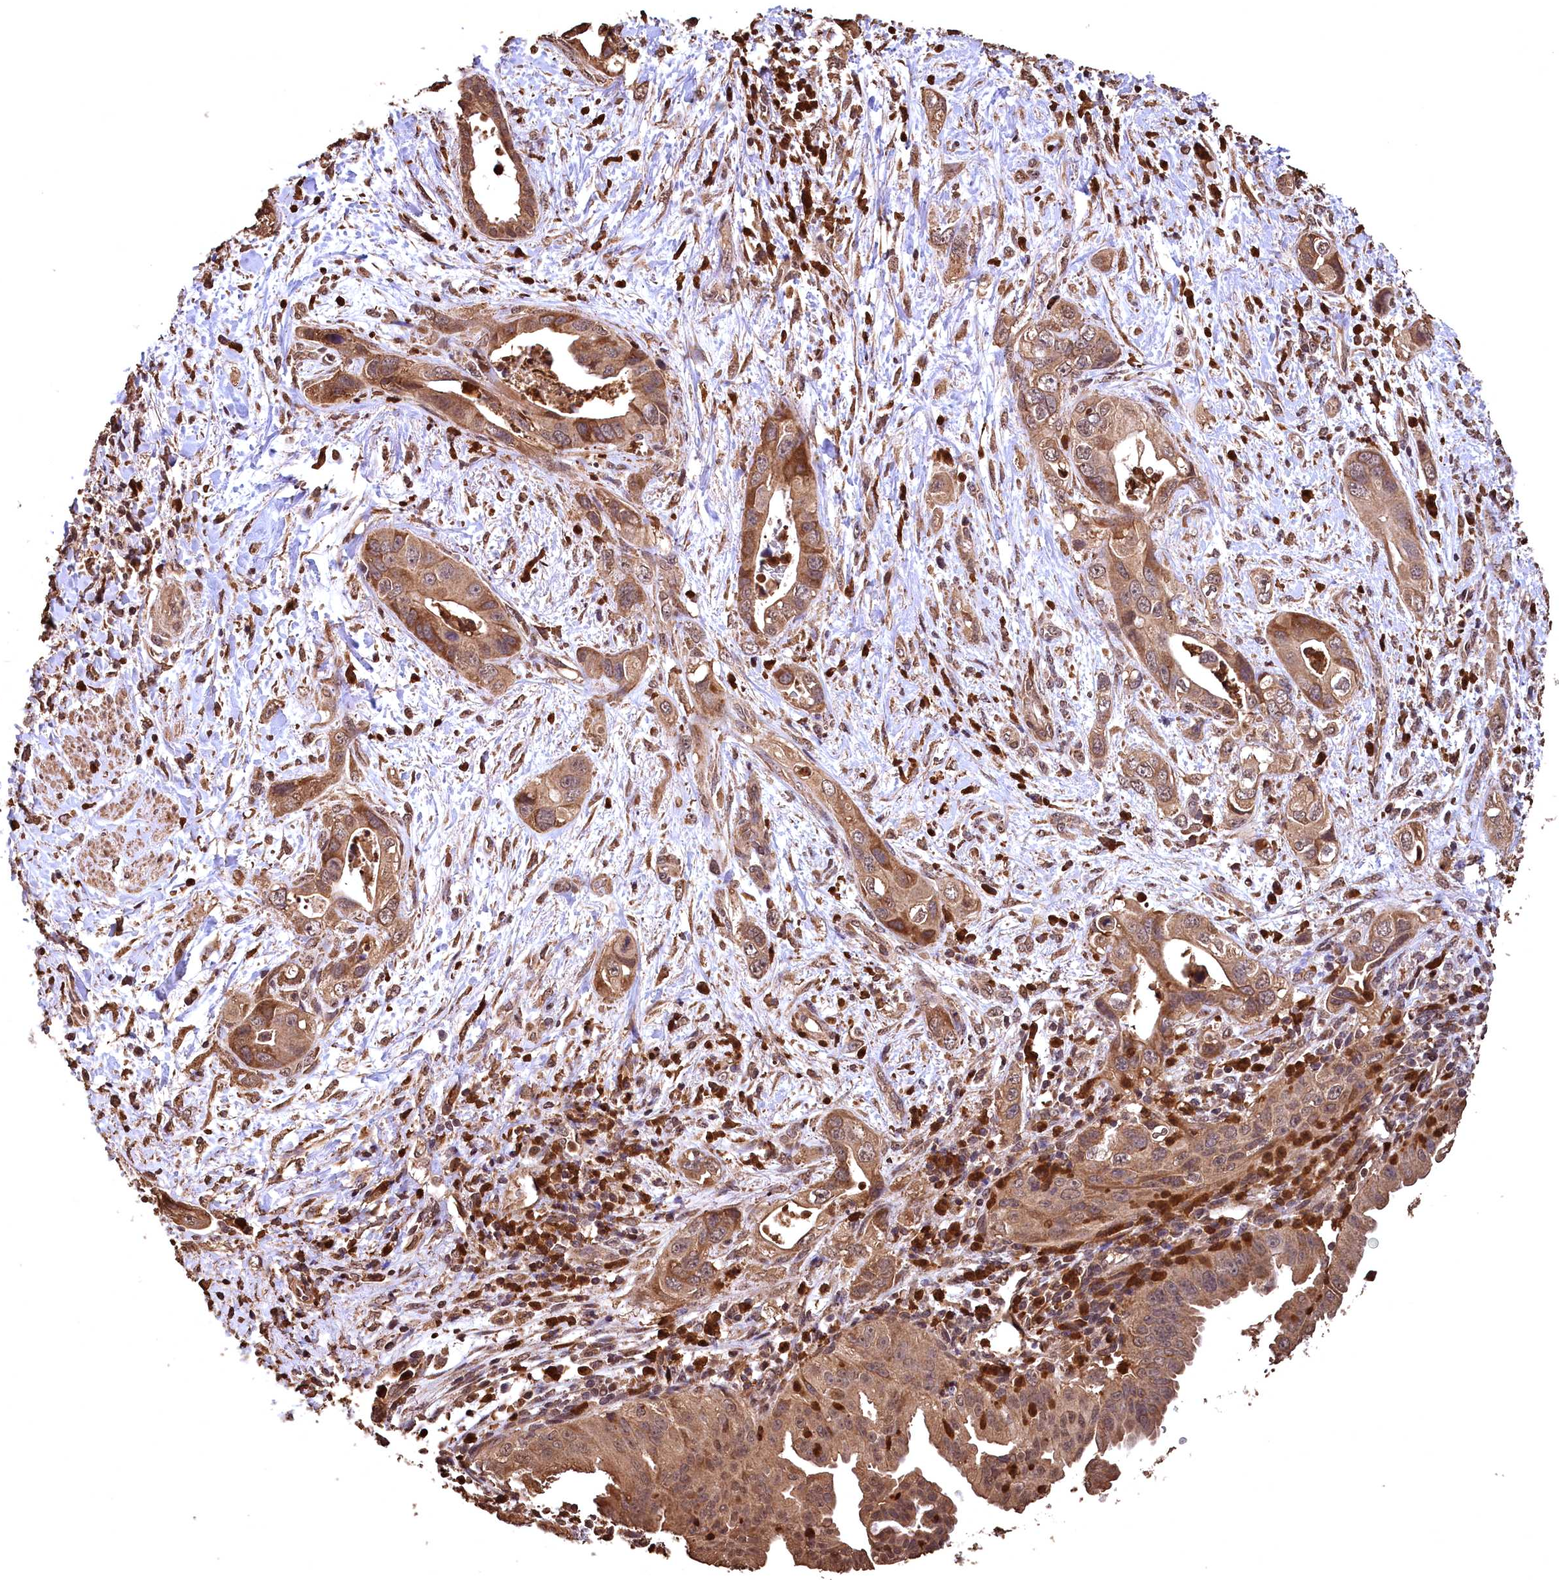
{"staining": {"intensity": "moderate", "quantity": ">75%", "location": "cytoplasmic/membranous,nuclear"}, "tissue": "pancreatic cancer", "cell_type": "Tumor cells", "image_type": "cancer", "snomed": [{"axis": "morphology", "description": "Adenocarcinoma, NOS"}, {"axis": "topography", "description": "Pancreas"}], "caption": "Immunohistochemistry staining of adenocarcinoma (pancreatic), which demonstrates medium levels of moderate cytoplasmic/membranous and nuclear positivity in approximately >75% of tumor cells indicating moderate cytoplasmic/membranous and nuclear protein expression. The staining was performed using DAB (brown) for protein detection and nuclei were counterstained in hematoxylin (blue).", "gene": "CEP57L1", "patient": {"sex": "female", "age": 78}}